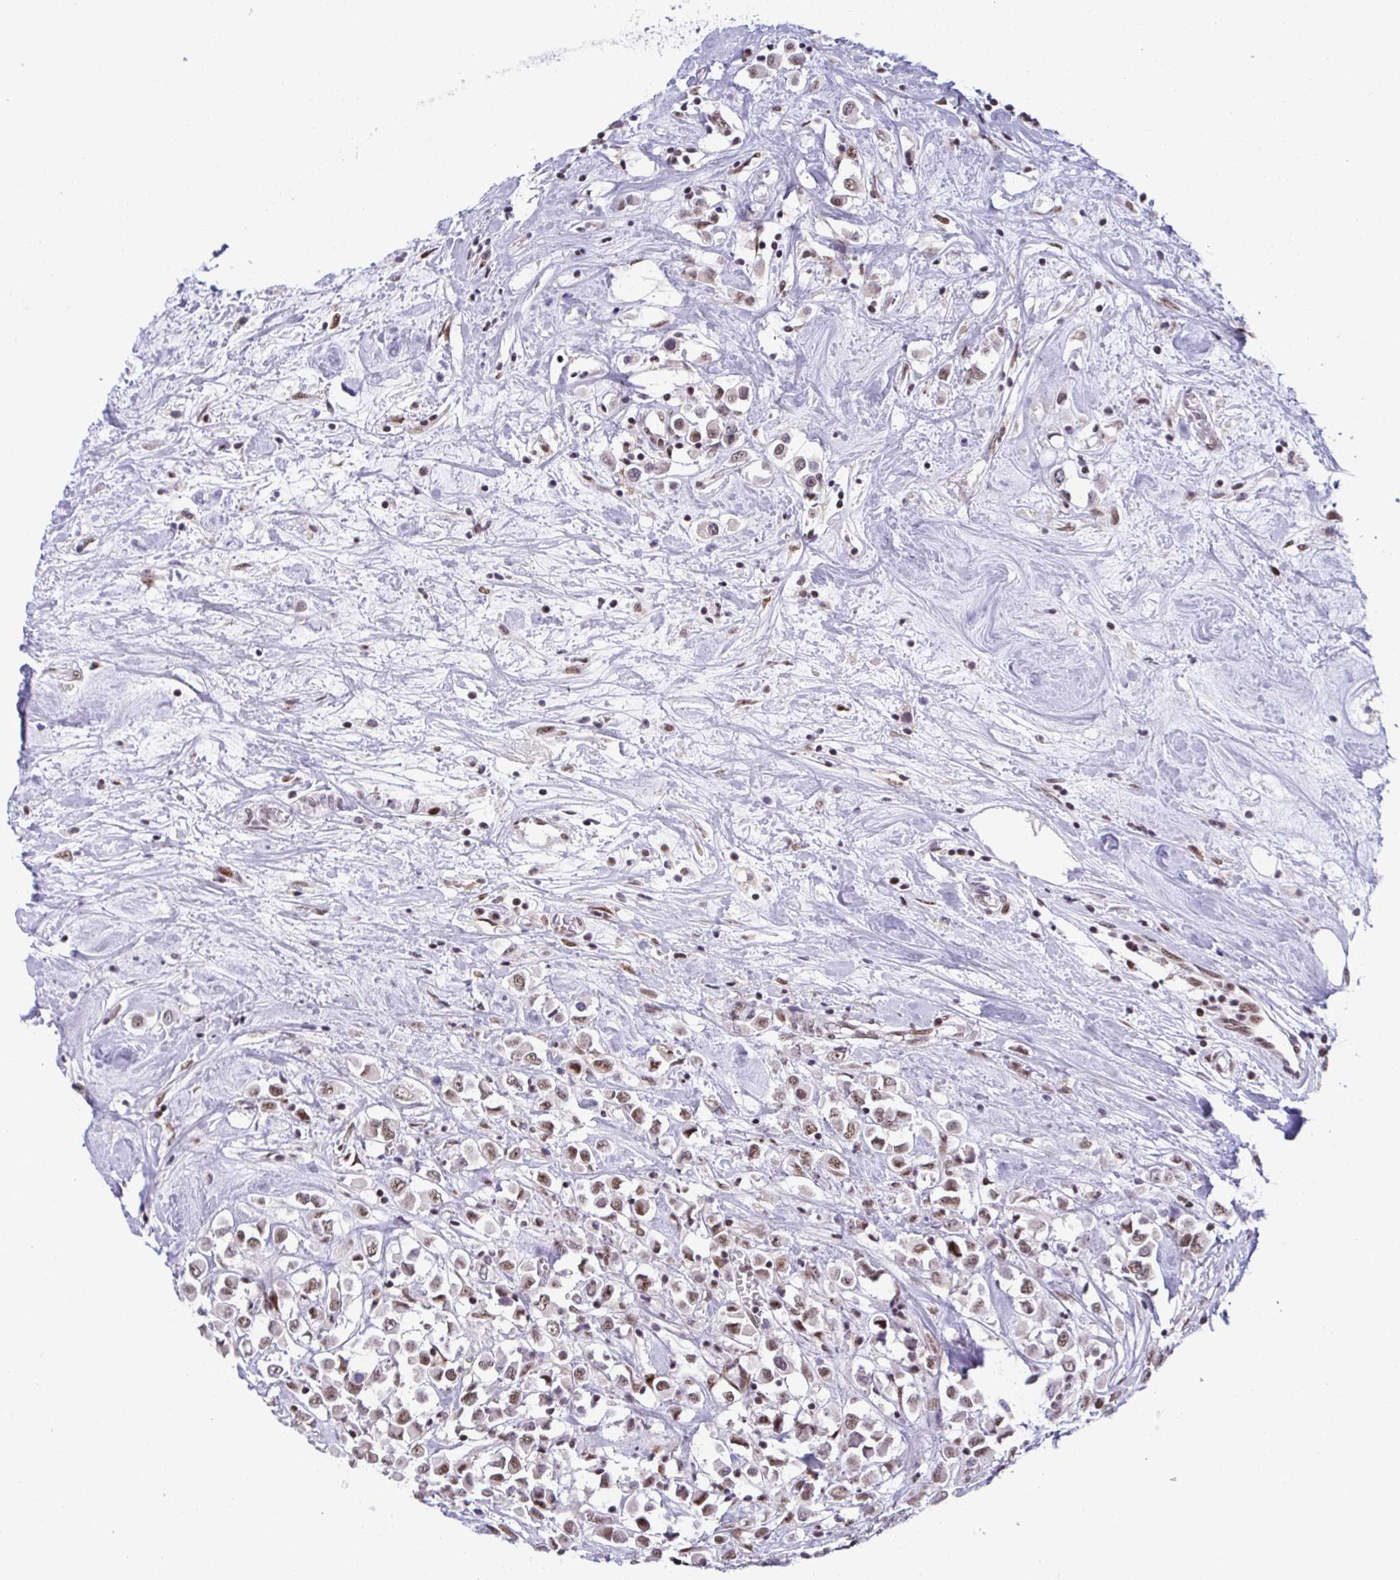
{"staining": {"intensity": "moderate", "quantity": ">75%", "location": "nuclear"}, "tissue": "breast cancer", "cell_type": "Tumor cells", "image_type": "cancer", "snomed": [{"axis": "morphology", "description": "Duct carcinoma"}, {"axis": "topography", "description": "Breast"}], "caption": "This histopathology image displays breast cancer (invasive ductal carcinoma) stained with immunohistochemistry to label a protein in brown. The nuclear of tumor cells show moderate positivity for the protein. Nuclei are counter-stained blue.", "gene": "WBP11", "patient": {"sex": "female", "age": 61}}